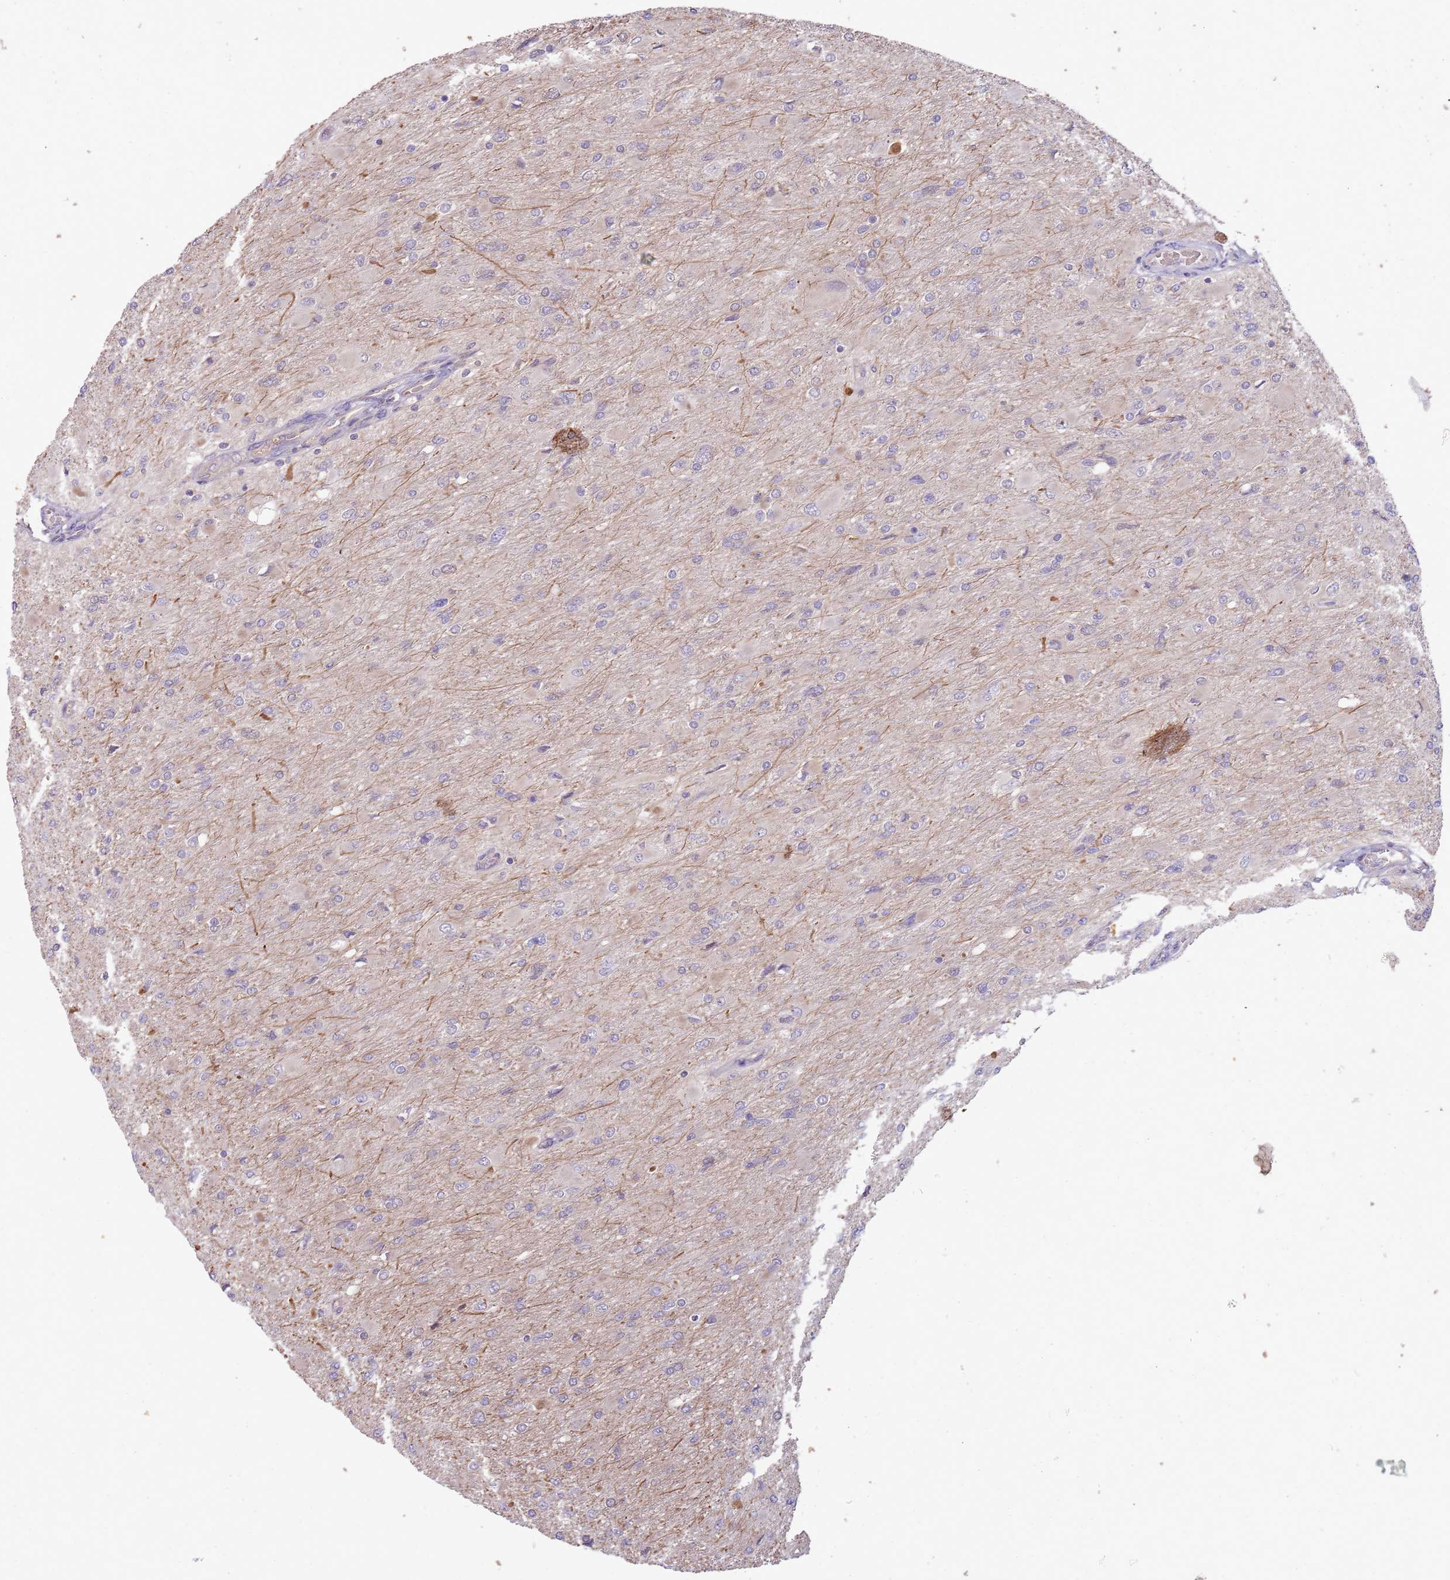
{"staining": {"intensity": "negative", "quantity": "none", "location": "none"}, "tissue": "glioma", "cell_type": "Tumor cells", "image_type": "cancer", "snomed": [{"axis": "morphology", "description": "Glioma, malignant, High grade"}, {"axis": "topography", "description": "Cerebral cortex"}], "caption": "High power microscopy photomicrograph of an IHC histopathology image of malignant glioma (high-grade), revealing no significant staining in tumor cells.", "gene": "NBPF6", "patient": {"sex": "female", "age": 36}}